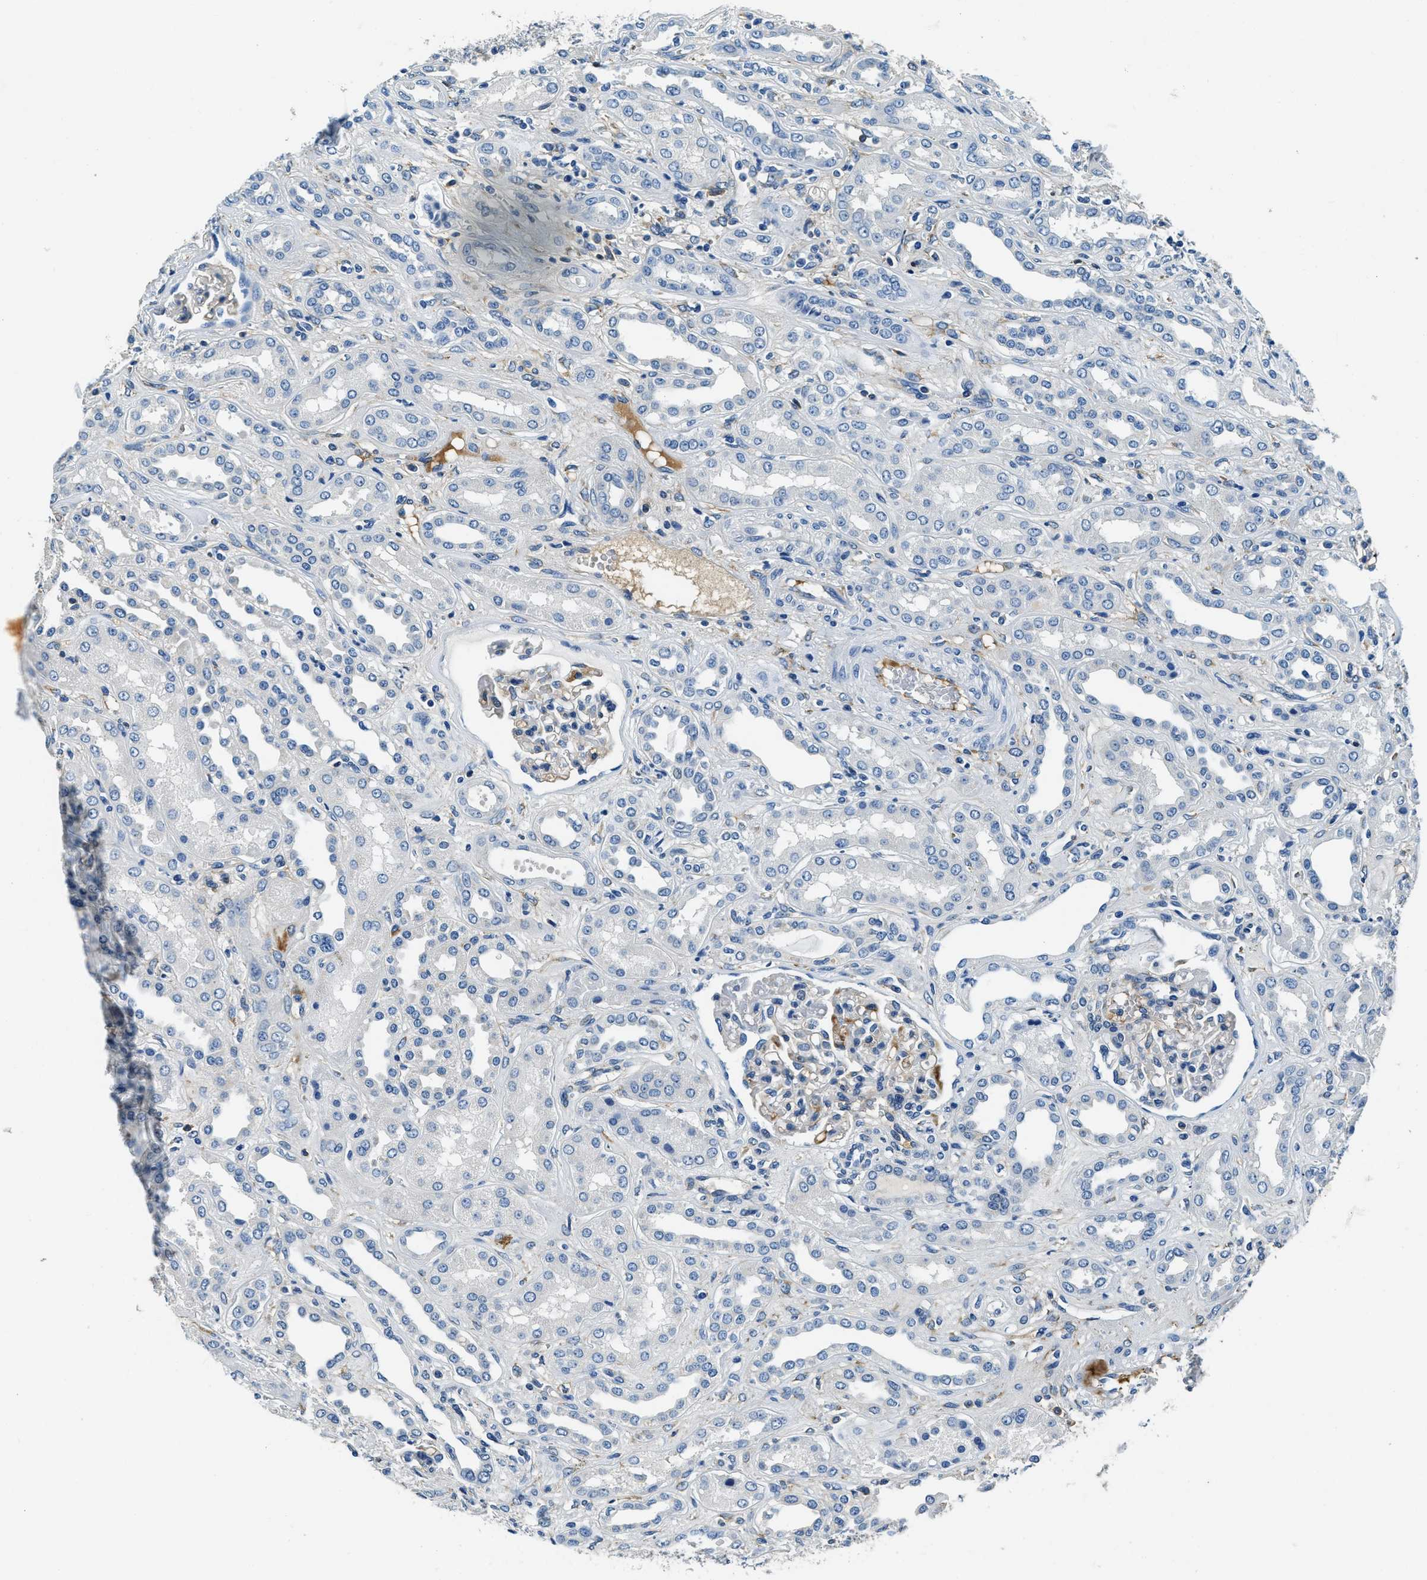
{"staining": {"intensity": "weak", "quantity": "<25%", "location": "cytoplasmic/membranous"}, "tissue": "kidney", "cell_type": "Cells in glomeruli", "image_type": "normal", "snomed": [{"axis": "morphology", "description": "Normal tissue, NOS"}, {"axis": "topography", "description": "Kidney"}], "caption": "This image is of benign kidney stained with immunohistochemistry to label a protein in brown with the nuclei are counter-stained blue. There is no expression in cells in glomeruli.", "gene": "TMEM186", "patient": {"sex": "male", "age": 59}}